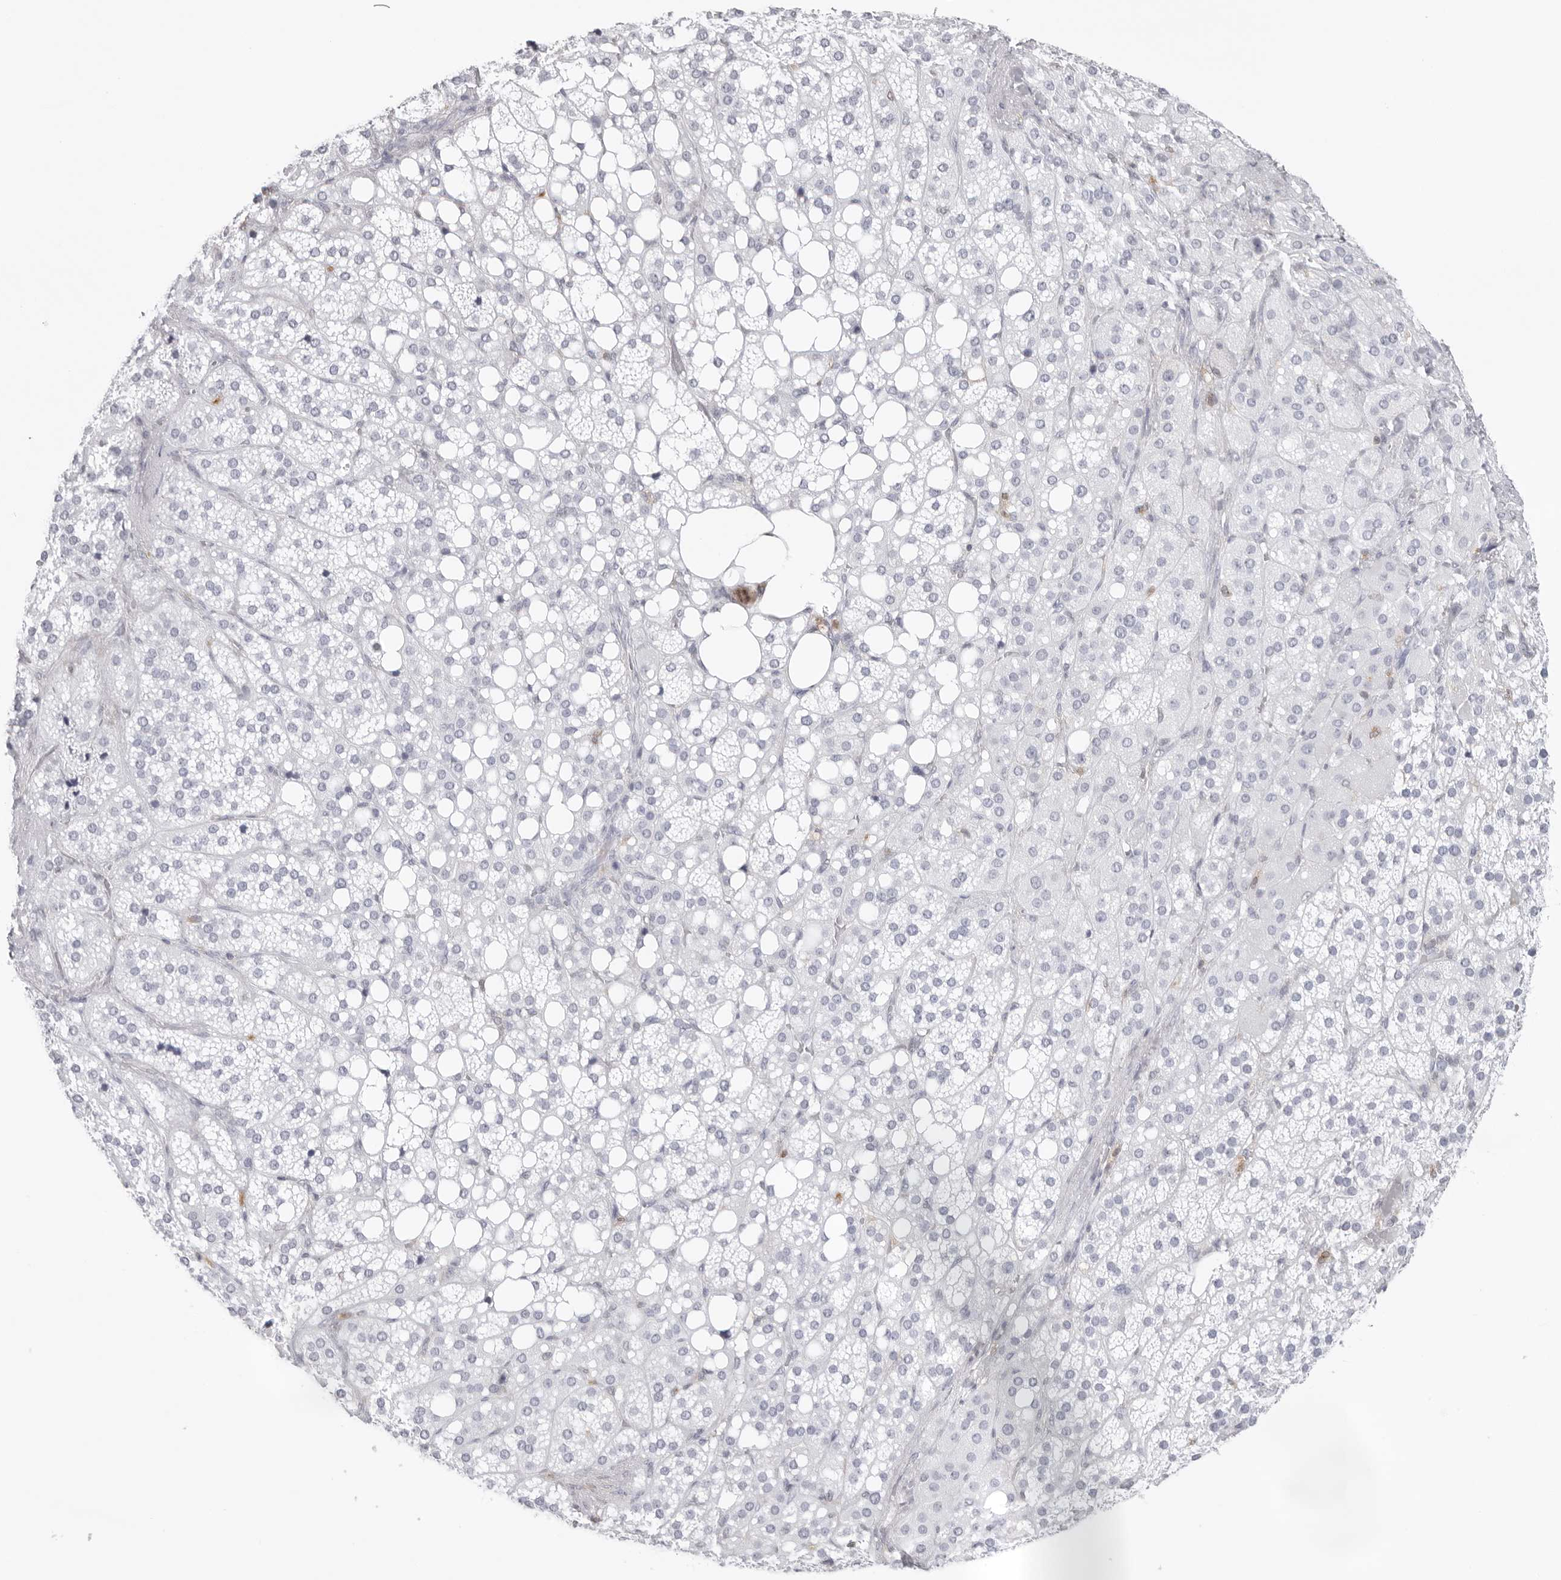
{"staining": {"intensity": "negative", "quantity": "none", "location": "none"}, "tissue": "adrenal gland", "cell_type": "Glandular cells", "image_type": "normal", "snomed": [{"axis": "morphology", "description": "Normal tissue, NOS"}, {"axis": "topography", "description": "Adrenal gland"}], "caption": "This micrograph is of unremarkable adrenal gland stained with IHC to label a protein in brown with the nuclei are counter-stained blue. There is no expression in glandular cells.", "gene": "FMNL1", "patient": {"sex": "female", "age": 59}}